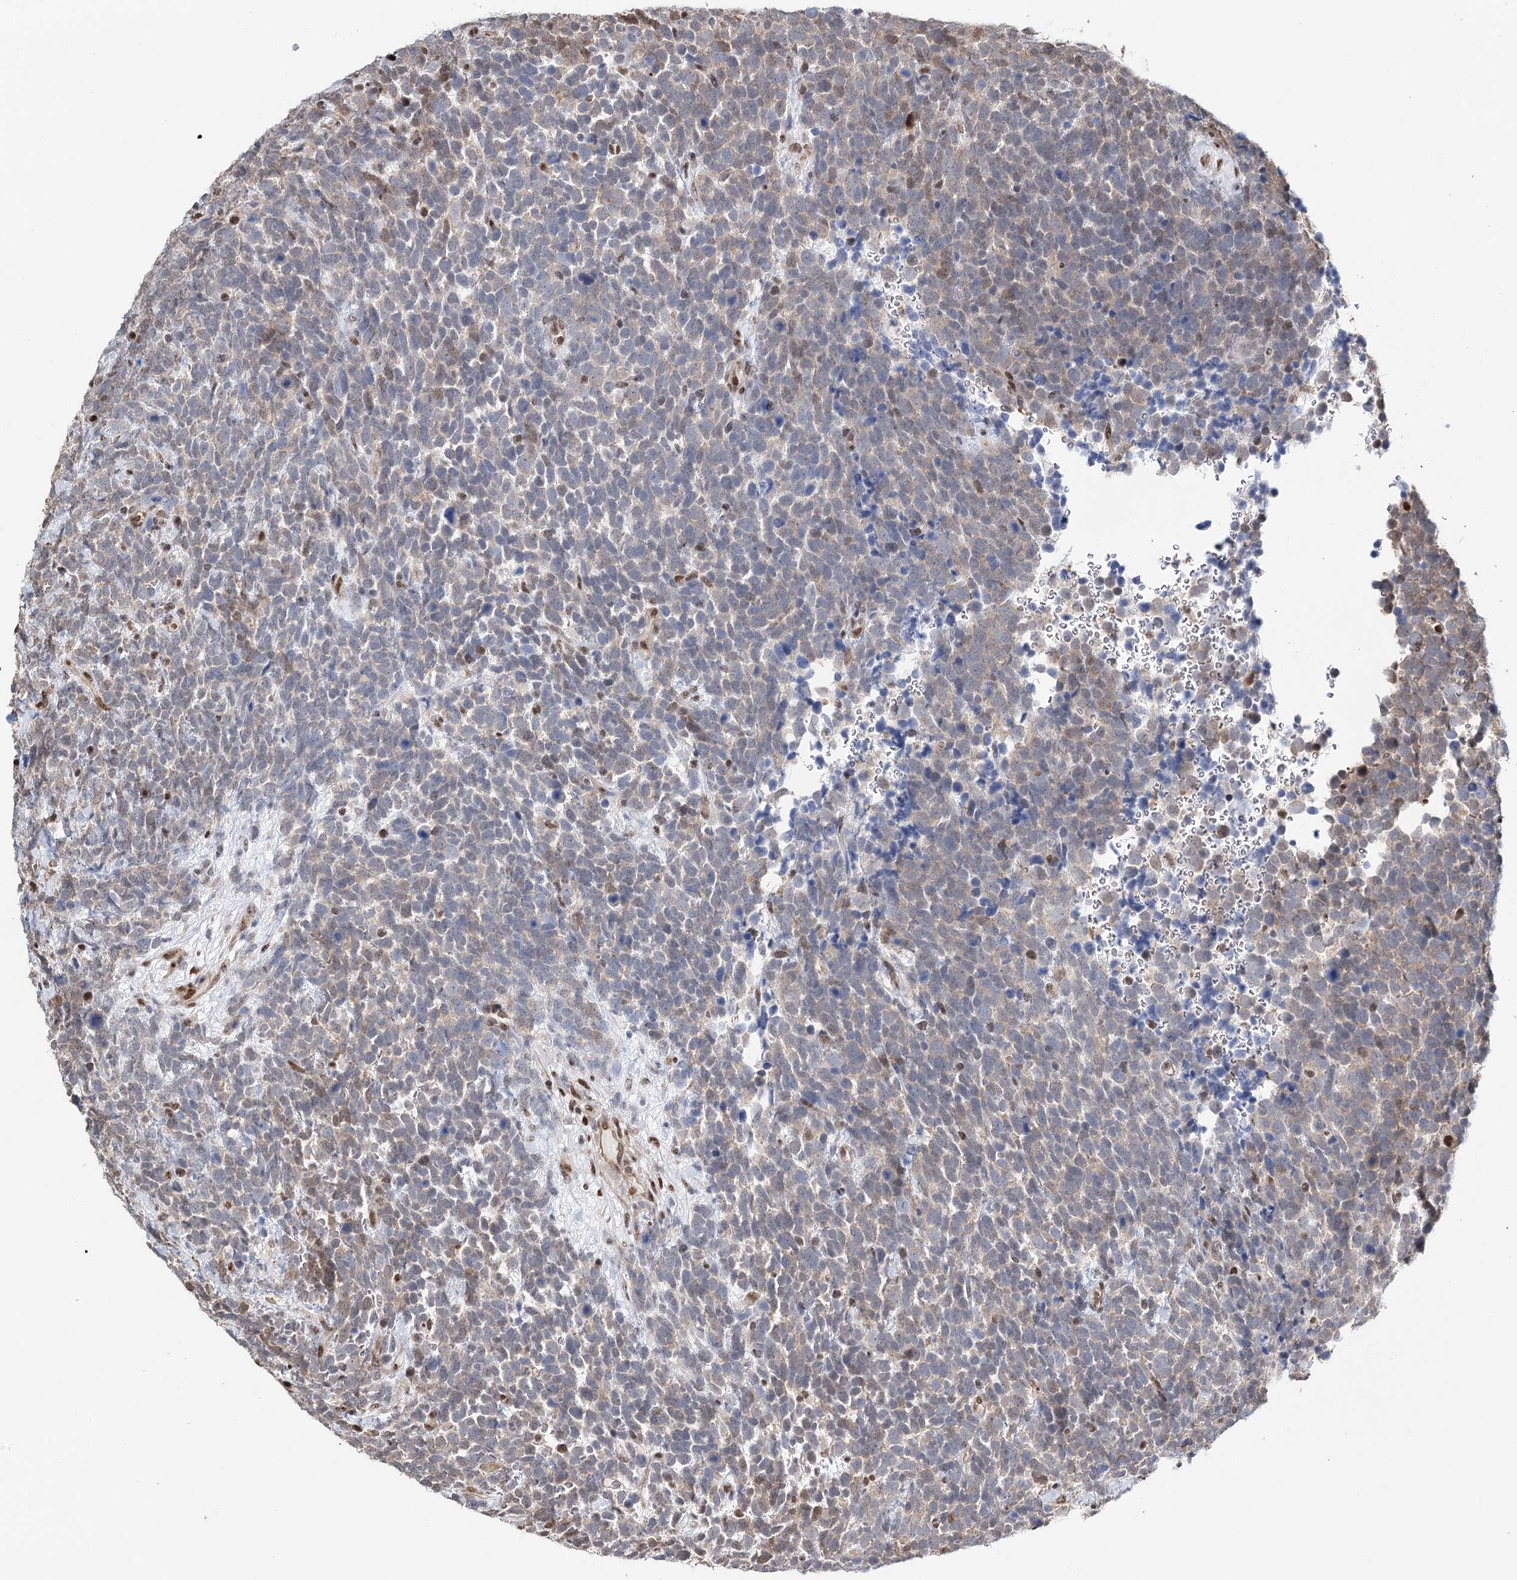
{"staining": {"intensity": "negative", "quantity": "none", "location": "none"}, "tissue": "urothelial cancer", "cell_type": "Tumor cells", "image_type": "cancer", "snomed": [{"axis": "morphology", "description": "Urothelial carcinoma, High grade"}, {"axis": "topography", "description": "Urinary bladder"}], "caption": "Tumor cells are negative for brown protein staining in urothelial cancer.", "gene": "RPS27A", "patient": {"sex": "female", "age": 82}}